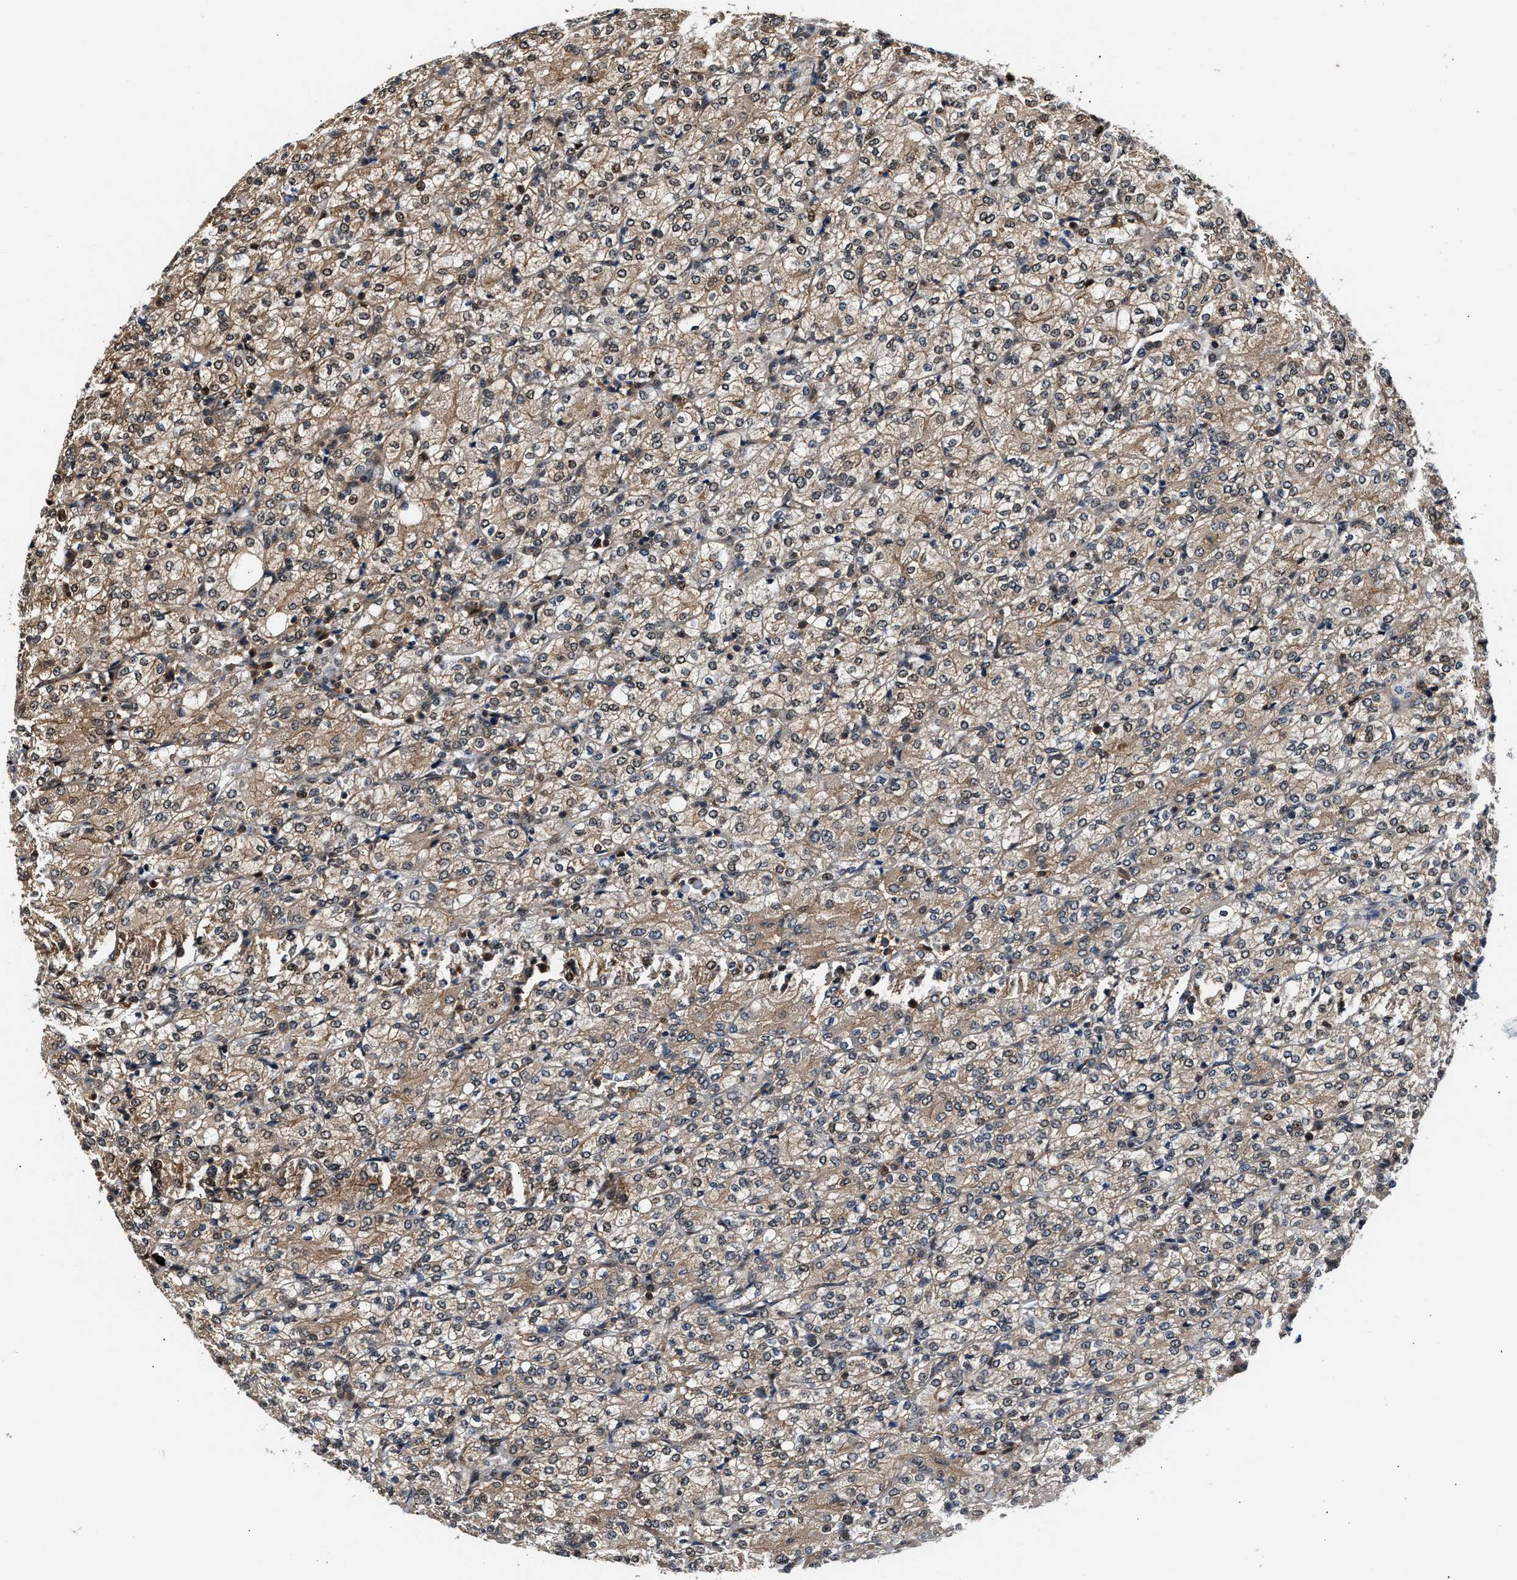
{"staining": {"intensity": "weak", "quantity": ">75%", "location": "cytoplasmic/membranous"}, "tissue": "renal cancer", "cell_type": "Tumor cells", "image_type": "cancer", "snomed": [{"axis": "morphology", "description": "Adenocarcinoma, NOS"}, {"axis": "topography", "description": "Kidney"}], "caption": "Renal adenocarcinoma stained with immunohistochemistry (IHC) shows weak cytoplasmic/membranous expression in about >75% of tumor cells. (DAB IHC with brightfield microscopy, high magnification).", "gene": "TUT7", "patient": {"sex": "male", "age": 77}}